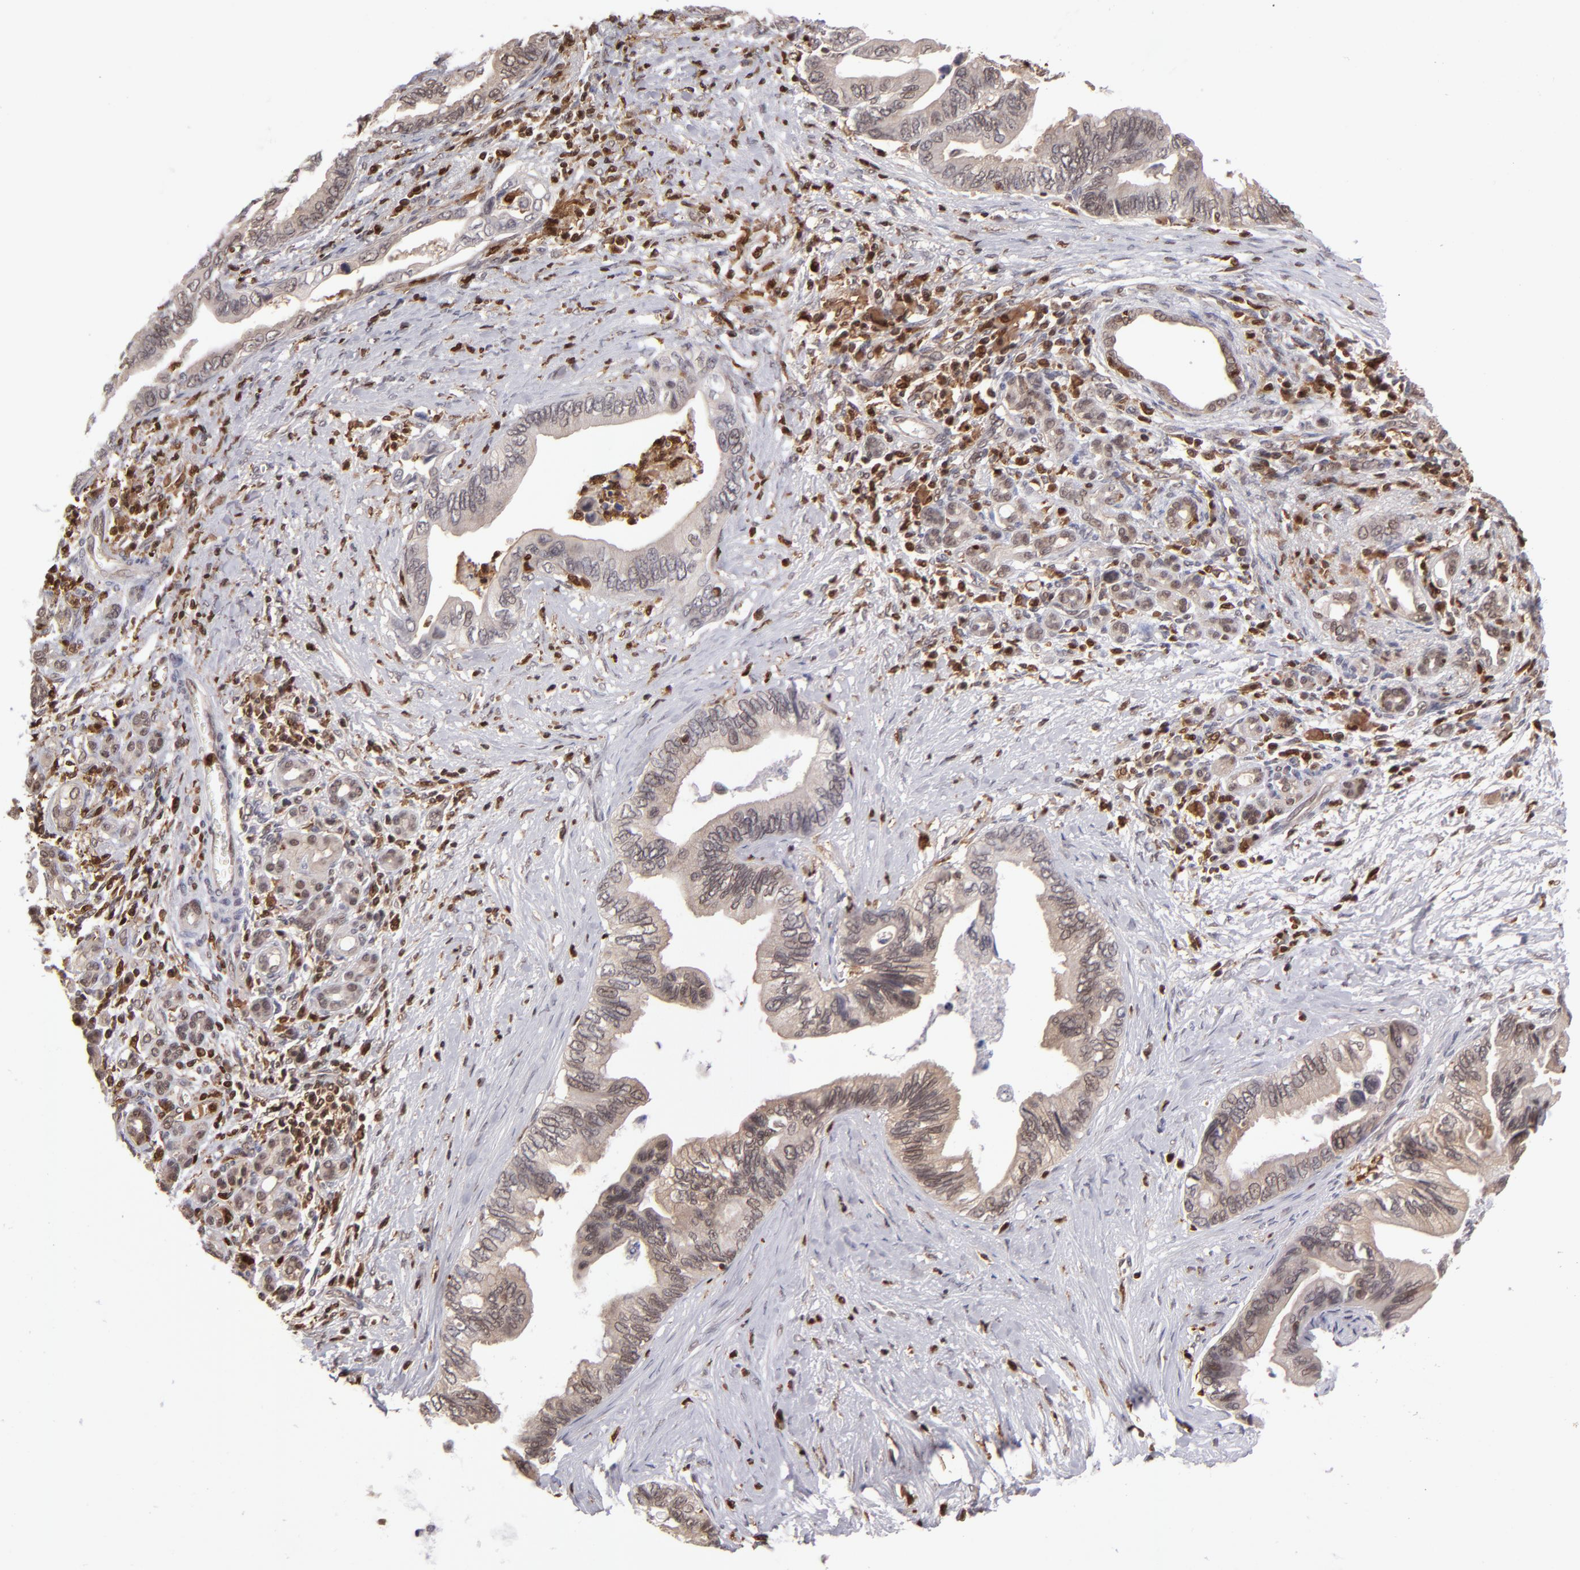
{"staining": {"intensity": "weak", "quantity": ">75%", "location": "cytoplasmic/membranous,nuclear"}, "tissue": "pancreatic cancer", "cell_type": "Tumor cells", "image_type": "cancer", "snomed": [{"axis": "morphology", "description": "Adenocarcinoma, NOS"}, {"axis": "topography", "description": "Pancreas"}], "caption": "This is a histology image of immunohistochemistry staining of pancreatic cancer (adenocarcinoma), which shows weak expression in the cytoplasmic/membranous and nuclear of tumor cells.", "gene": "GRB2", "patient": {"sex": "female", "age": 66}}